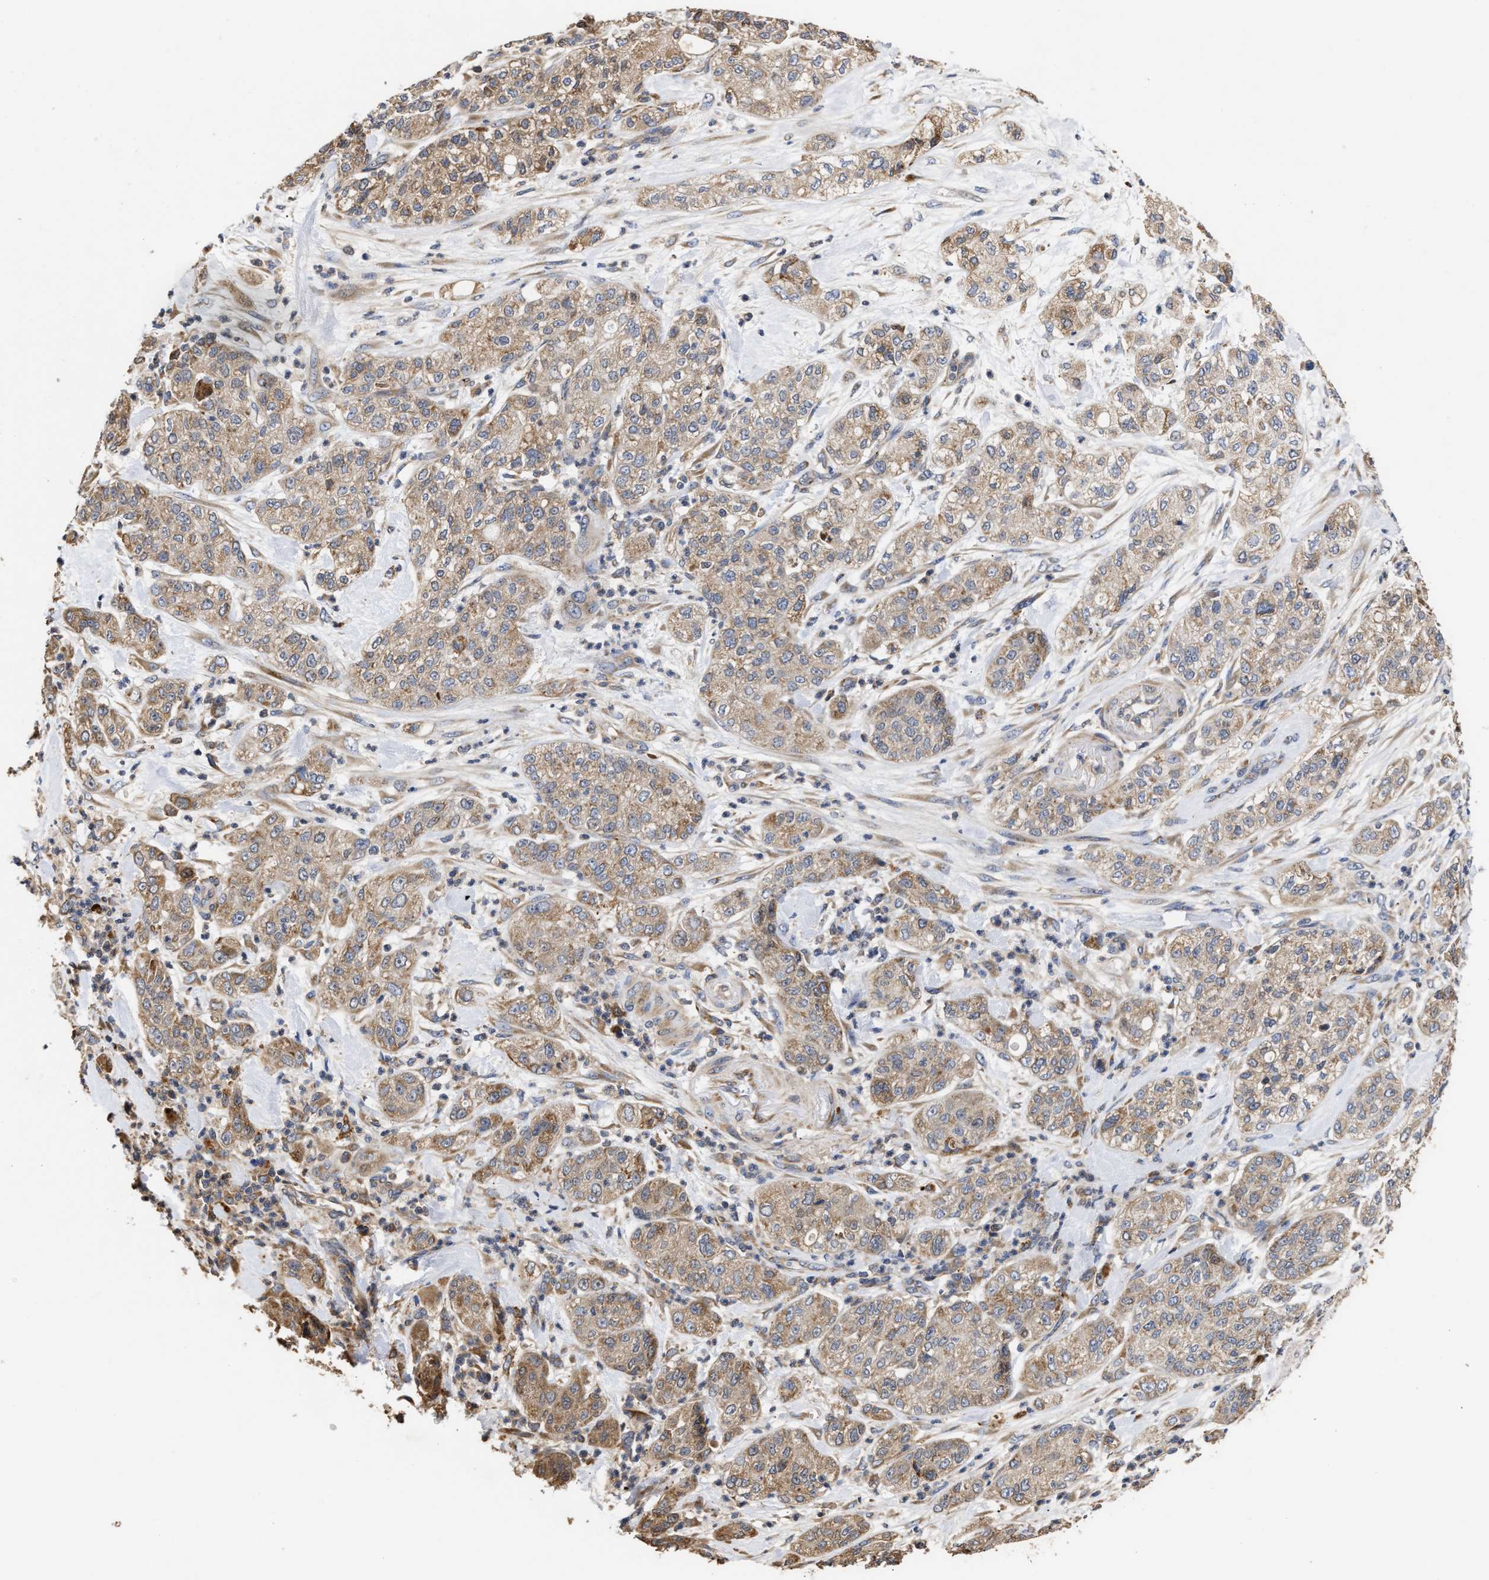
{"staining": {"intensity": "moderate", "quantity": "<25%", "location": "cytoplasmic/membranous"}, "tissue": "pancreatic cancer", "cell_type": "Tumor cells", "image_type": "cancer", "snomed": [{"axis": "morphology", "description": "Adenocarcinoma, NOS"}, {"axis": "topography", "description": "Pancreas"}], "caption": "Pancreatic adenocarcinoma stained for a protein (brown) shows moderate cytoplasmic/membranous positive expression in about <25% of tumor cells.", "gene": "GOSR1", "patient": {"sex": "female", "age": 78}}